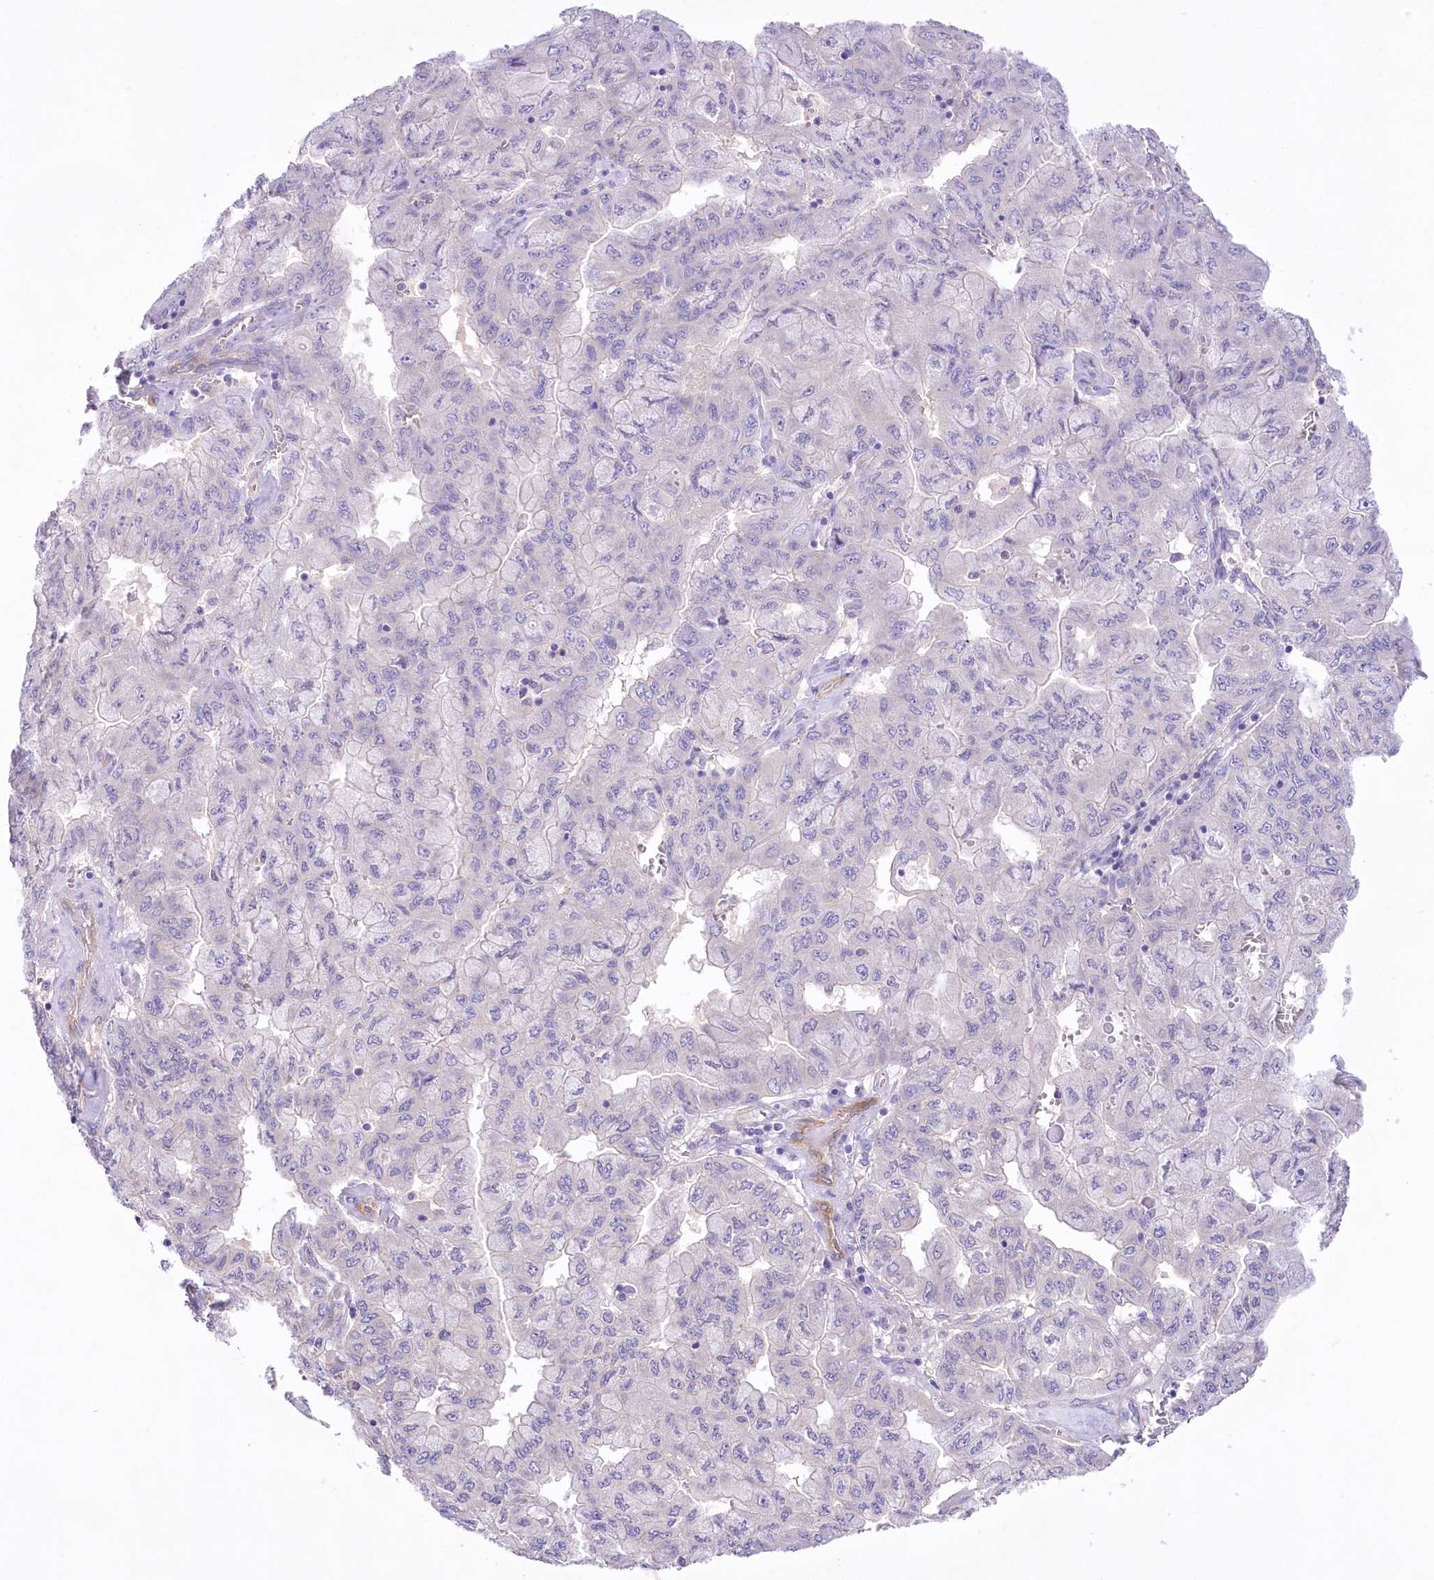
{"staining": {"intensity": "negative", "quantity": "none", "location": "none"}, "tissue": "pancreatic cancer", "cell_type": "Tumor cells", "image_type": "cancer", "snomed": [{"axis": "morphology", "description": "Adenocarcinoma, NOS"}, {"axis": "topography", "description": "Pancreas"}], "caption": "This is an immunohistochemistry (IHC) micrograph of human pancreatic cancer (adenocarcinoma). There is no positivity in tumor cells.", "gene": "LRRC34", "patient": {"sex": "male", "age": 51}}